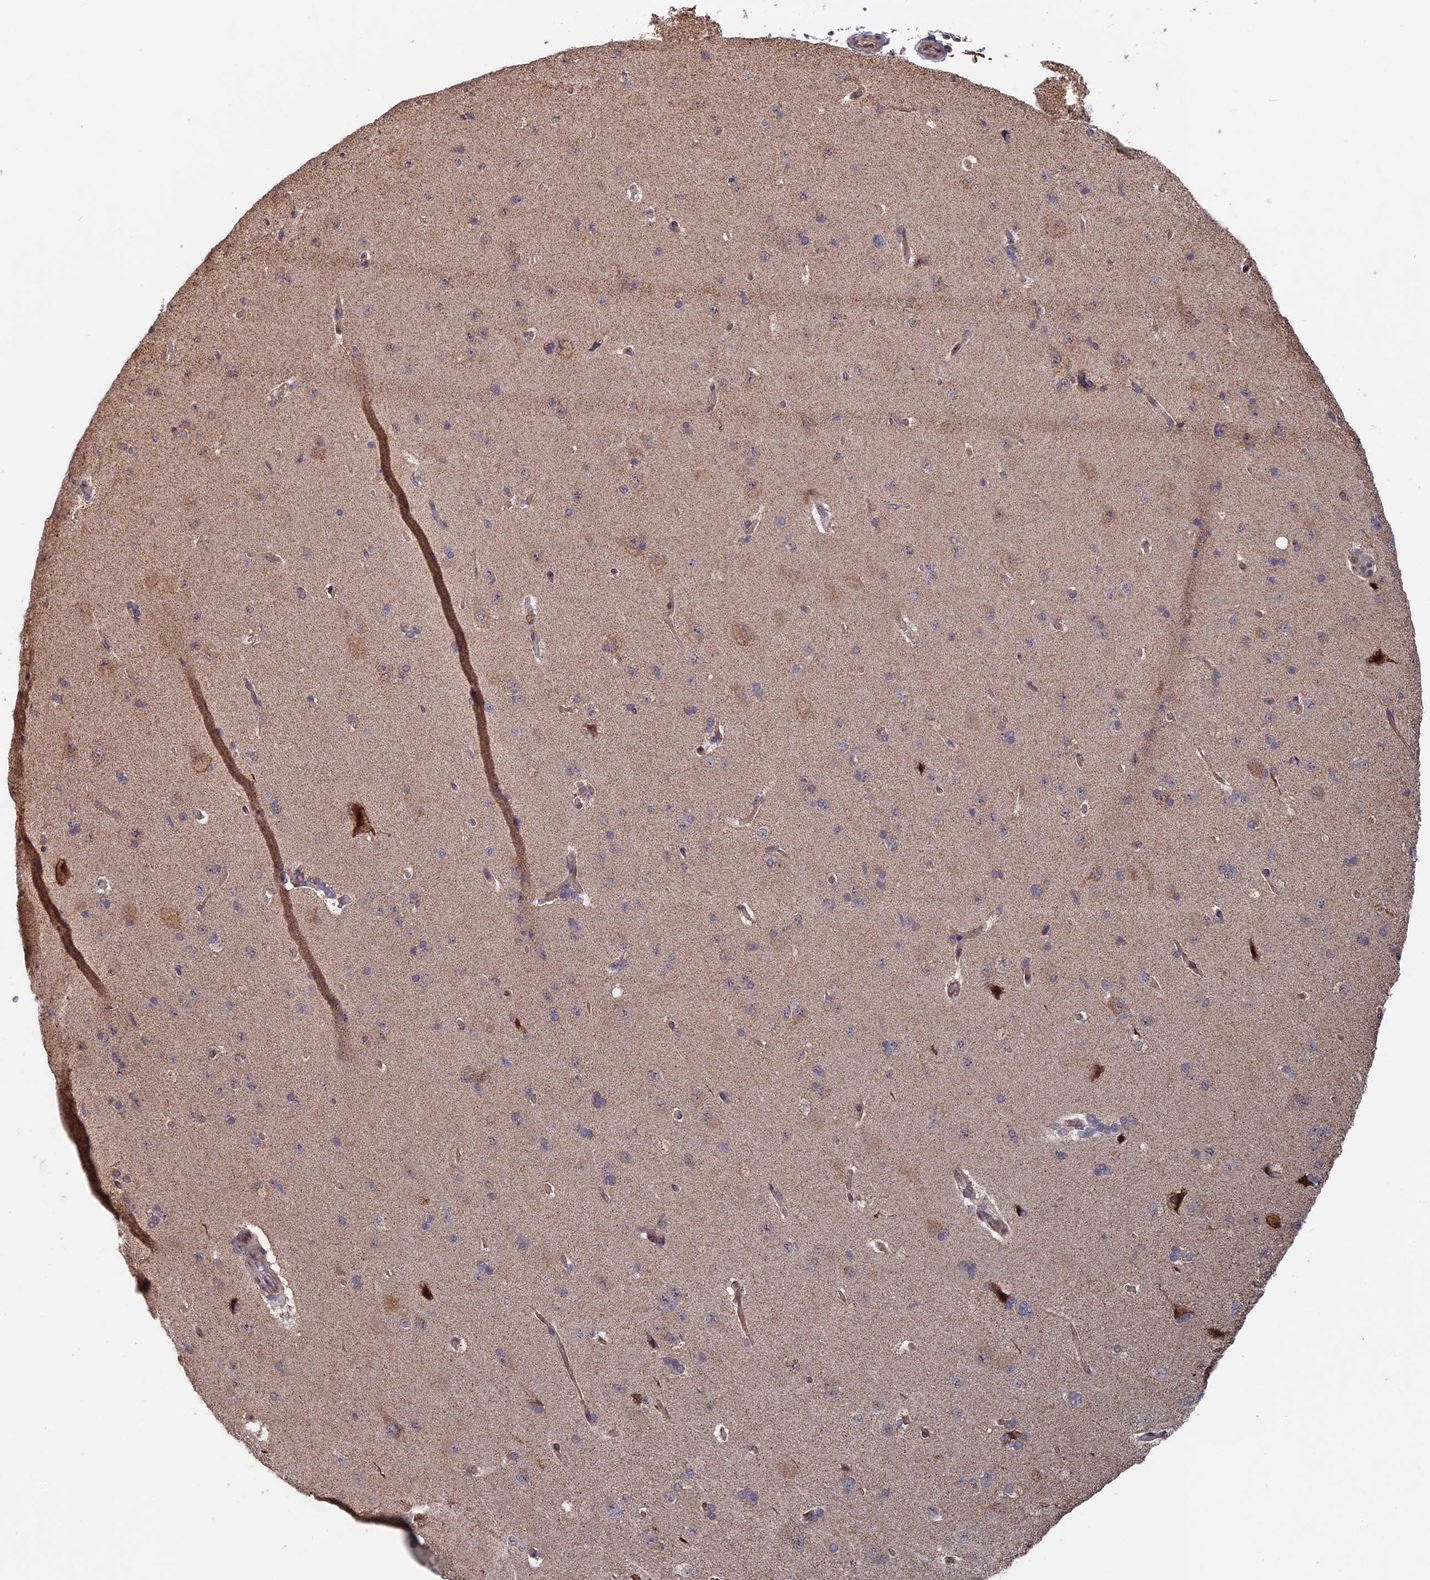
{"staining": {"intensity": "moderate", "quantity": "25%-75%", "location": "cytoplasmic/membranous"}, "tissue": "cerebral cortex", "cell_type": "Endothelial cells", "image_type": "normal", "snomed": [{"axis": "morphology", "description": "Normal tissue, NOS"}, {"axis": "topography", "description": "Cerebral cortex"}], "caption": "This photomicrograph demonstrates immunohistochemistry staining of benign human cerebral cortex, with medium moderate cytoplasmic/membranous staining in approximately 25%-75% of endothelial cells.", "gene": "KIAA1328", "patient": {"sex": "male", "age": 62}}